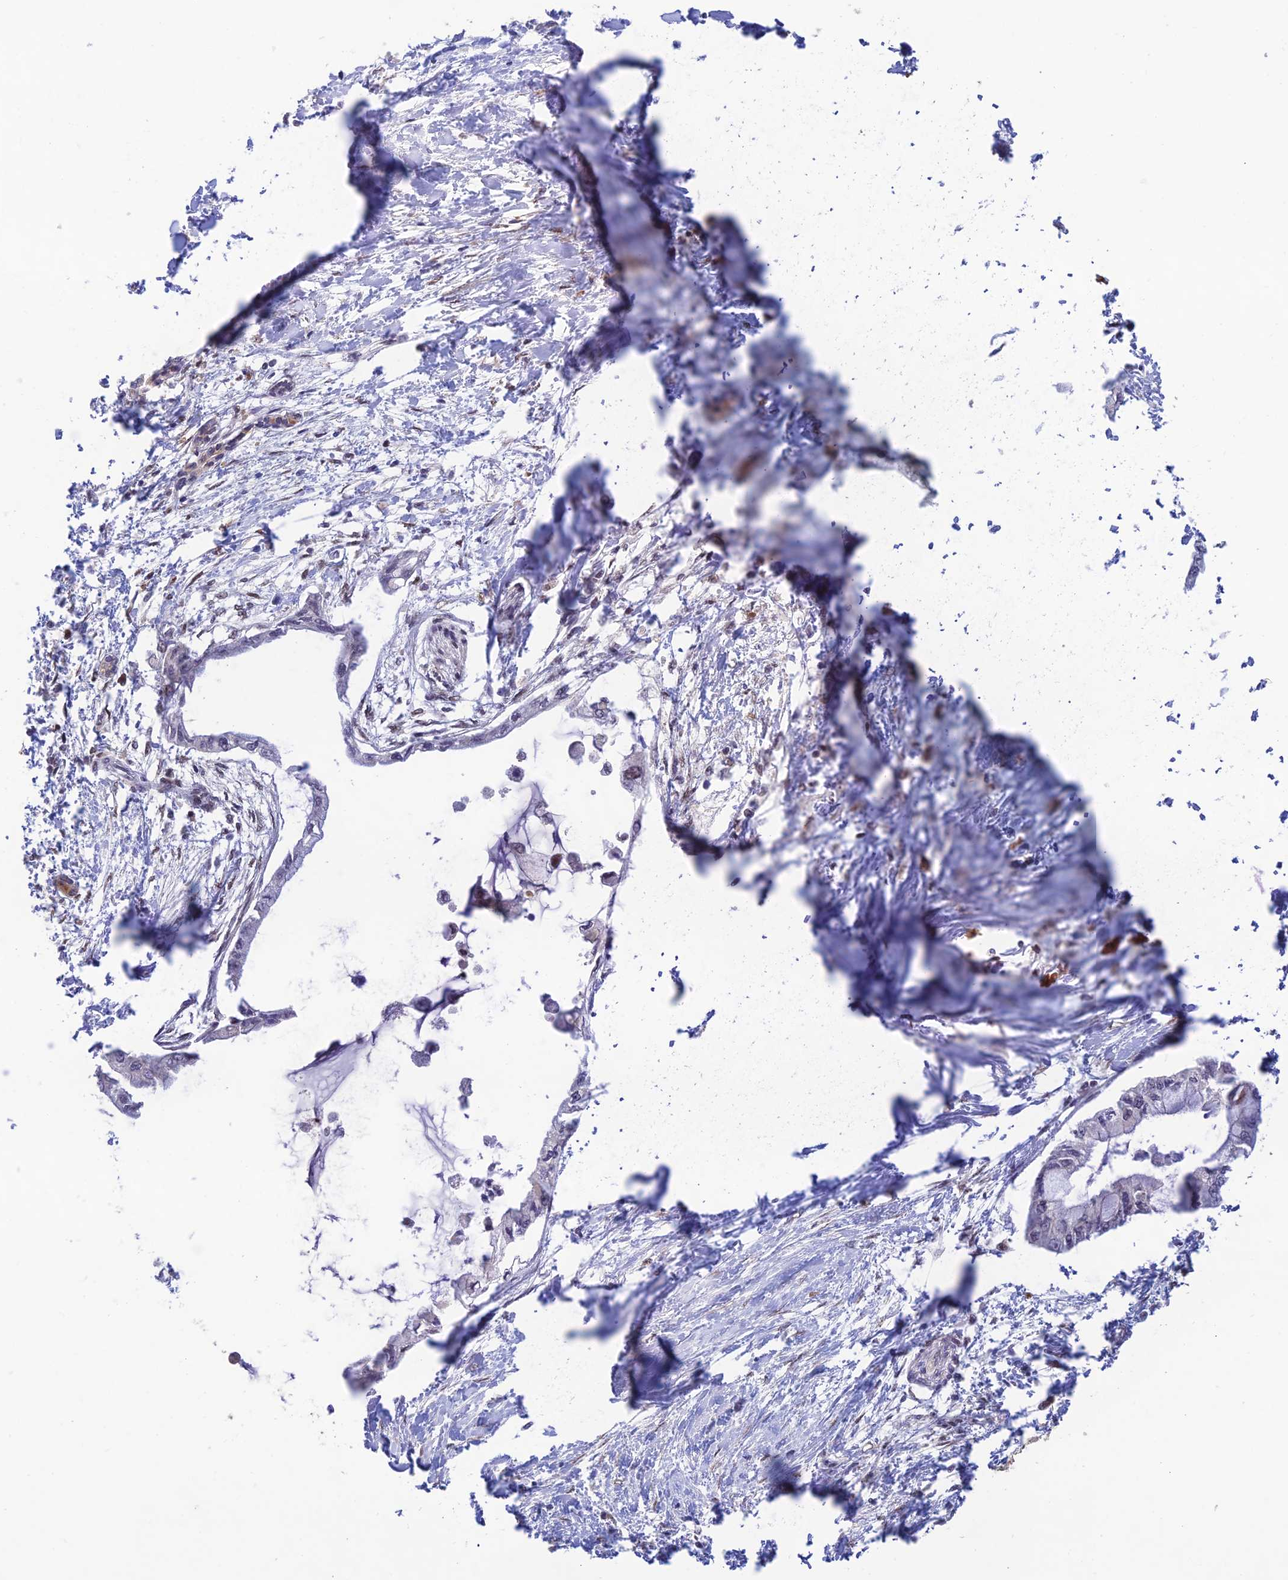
{"staining": {"intensity": "negative", "quantity": "none", "location": "none"}, "tissue": "pancreatic cancer", "cell_type": "Tumor cells", "image_type": "cancer", "snomed": [{"axis": "morphology", "description": "Adenocarcinoma, NOS"}, {"axis": "topography", "description": "Pancreas"}], "caption": "Tumor cells show no significant staining in adenocarcinoma (pancreatic).", "gene": "ZNF565", "patient": {"sex": "male", "age": 48}}